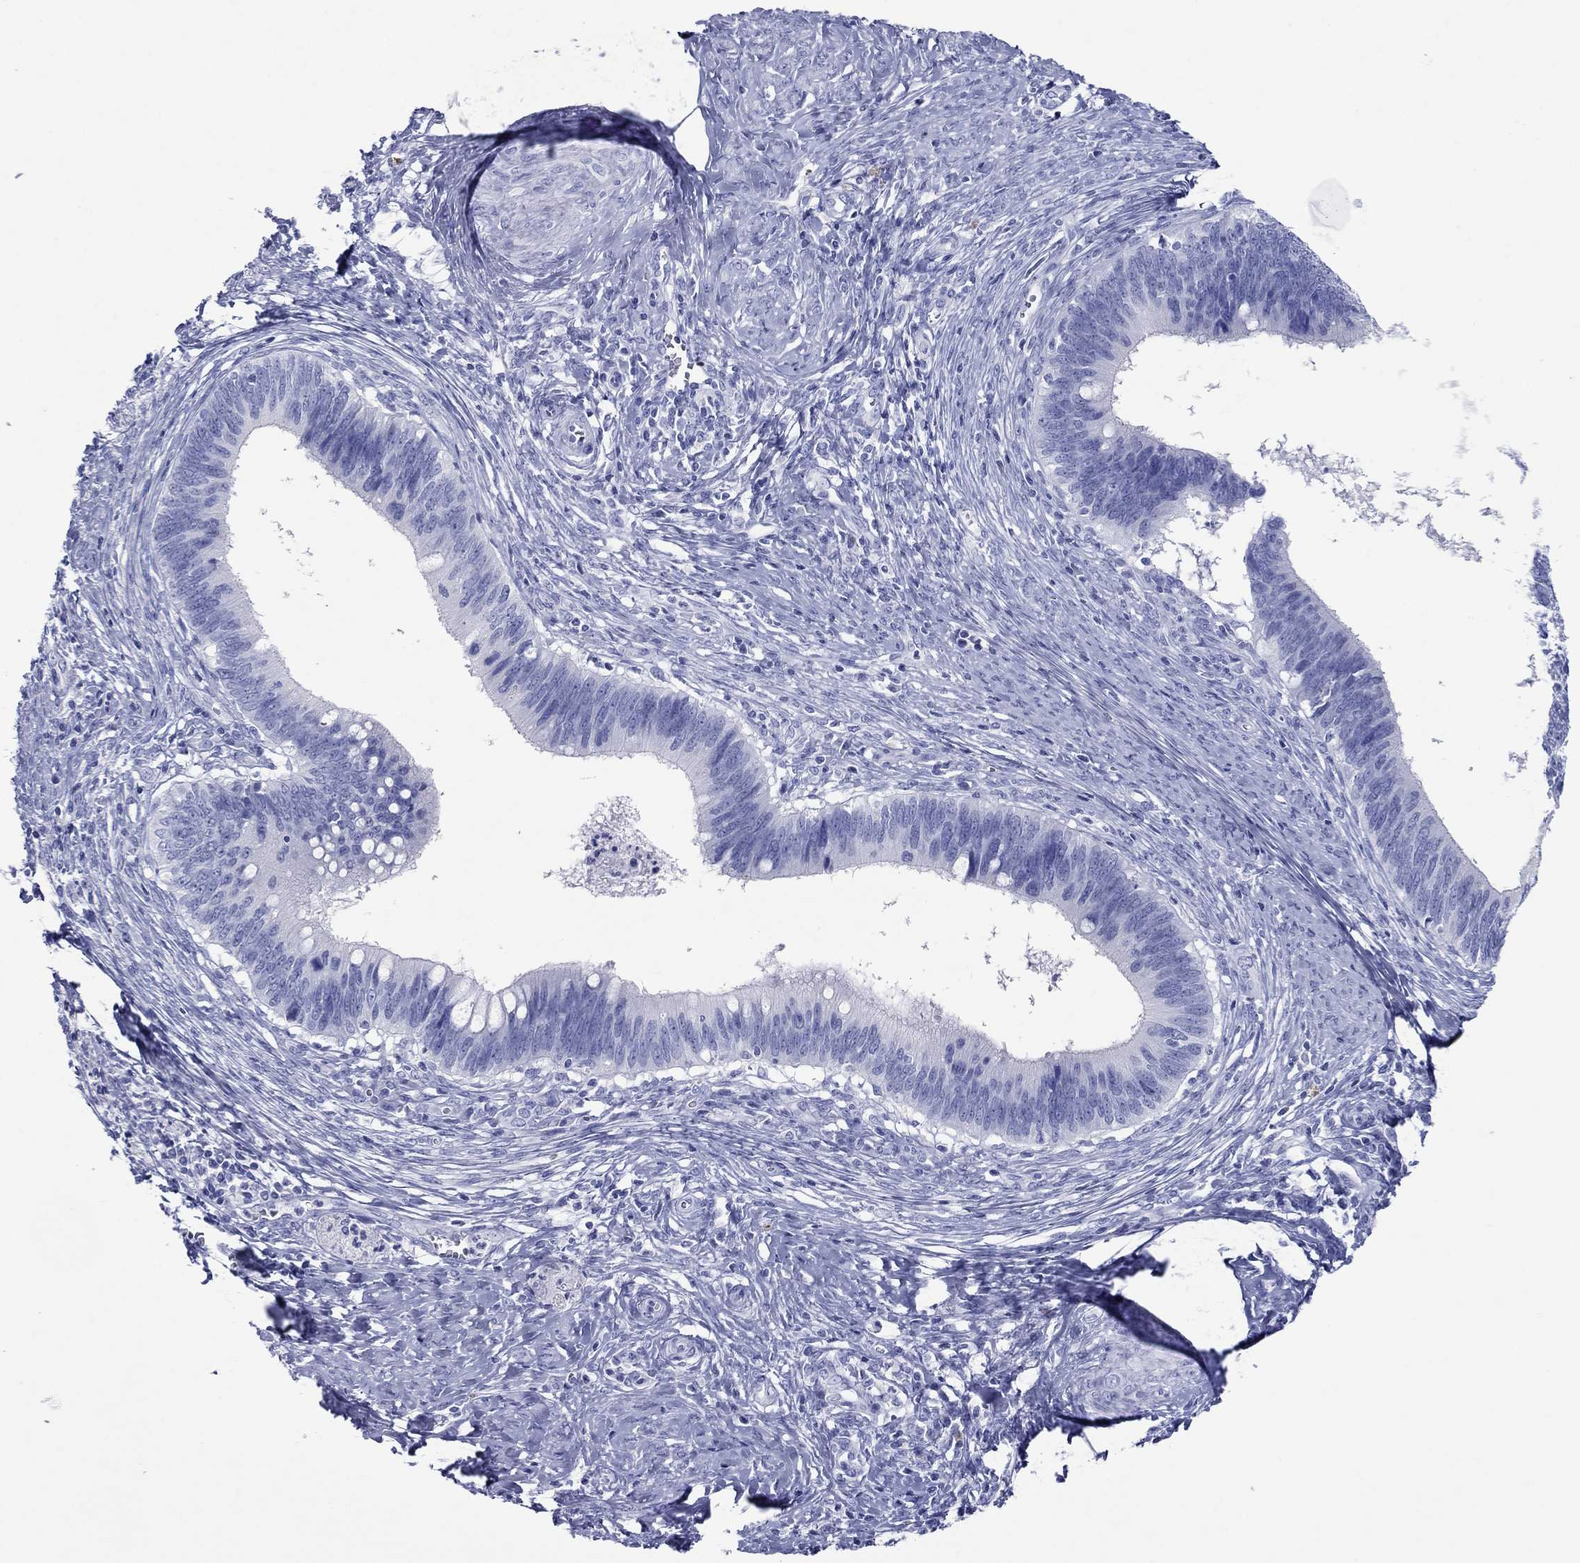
{"staining": {"intensity": "negative", "quantity": "none", "location": "none"}, "tissue": "cervical cancer", "cell_type": "Tumor cells", "image_type": "cancer", "snomed": [{"axis": "morphology", "description": "Adenocarcinoma, NOS"}, {"axis": "topography", "description": "Cervix"}], "caption": "This is a photomicrograph of immunohistochemistry staining of adenocarcinoma (cervical), which shows no expression in tumor cells.", "gene": "ATP4A", "patient": {"sex": "female", "age": 42}}